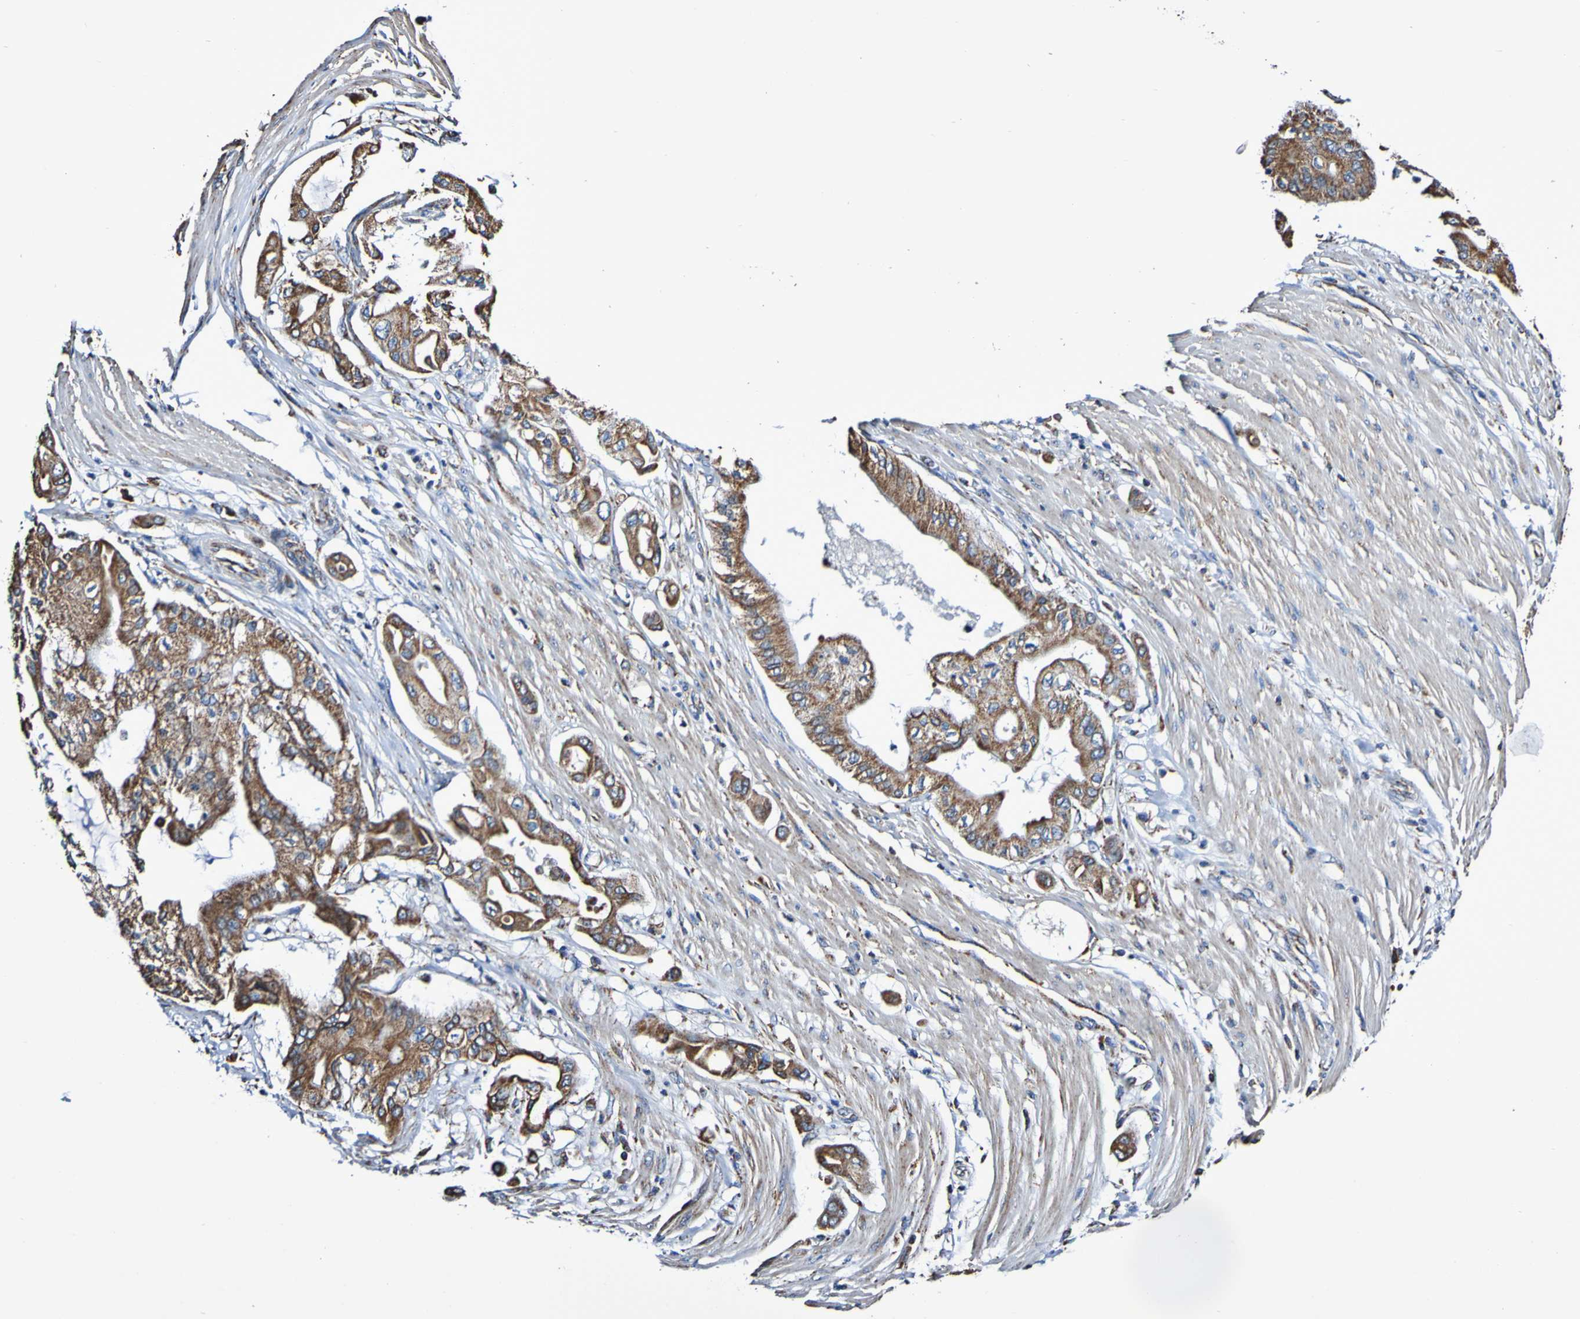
{"staining": {"intensity": "moderate", "quantity": ">75%", "location": "cytoplasmic/membranous"}, "tissue": "pancreatic cancer", "cell_type": "Tumor cells", "image_type": "cancer", "snomed": [{"axis": "morphology", "description": "Adenocarcinoma, NOS"}, {"axis": "morphology", "description": "Adenocarcinoma, metastatic, NOS"}, {"axis": "topography", "description": "Lymph node"}, {"axis": "topography", "description": "Pancreas"}, {"axis": "topography", "description": "Duodenum"}], "caption": "This photomicrograph shows pancreatic cancer (adenocarcinoma) stained with immunohistochemistry (IHC) to label a protein in brown. The cytoplasmic/membranous of tumor cells show moderate positivity for the protein. Nuclei are counter-stained blue.", "gene": "IL18R1", "patient": {"sex": "female", "age": 64}}